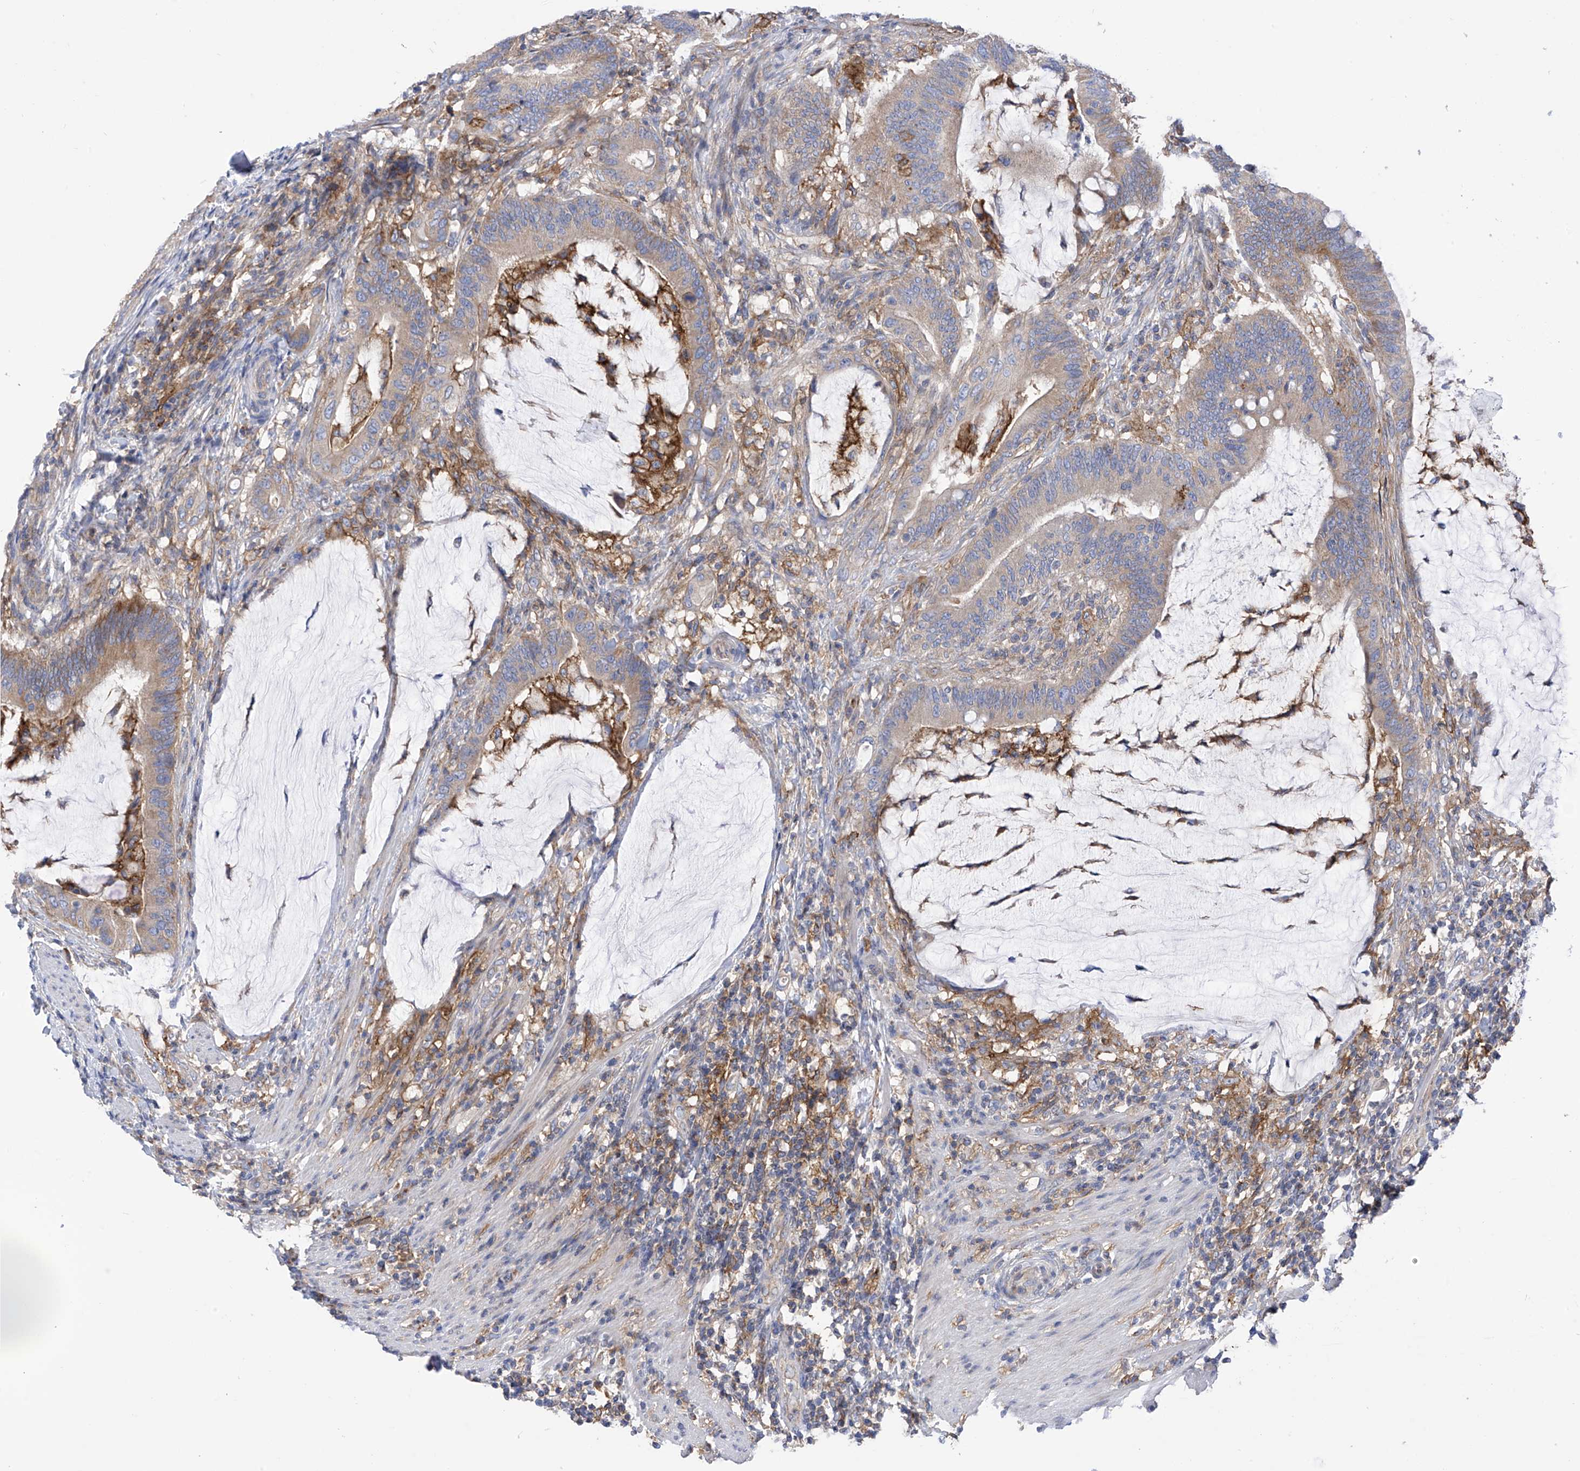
{"staining": {"intensity": "weak", "quantity": "25%-75%", "location": "cytoplasmic/membranous"}, "tissue": "colorectal cancer", "cell_type": "Tumor cells", "image_type": "cancer", "snomed": [{"axis": "morphology", "description": "Adenocarcinoma, NOS"}, {"axis": "topography", "description": "Colon"}], "caption": "This photomicrograph shows IHC staining of adenocarcinoma (colorectal), with low weak cytoplasmic/membranous staining in about 25%-75% of tumor cells.", "gene": "P2RX7", "patient": {"sex": "female", "age": 66}}